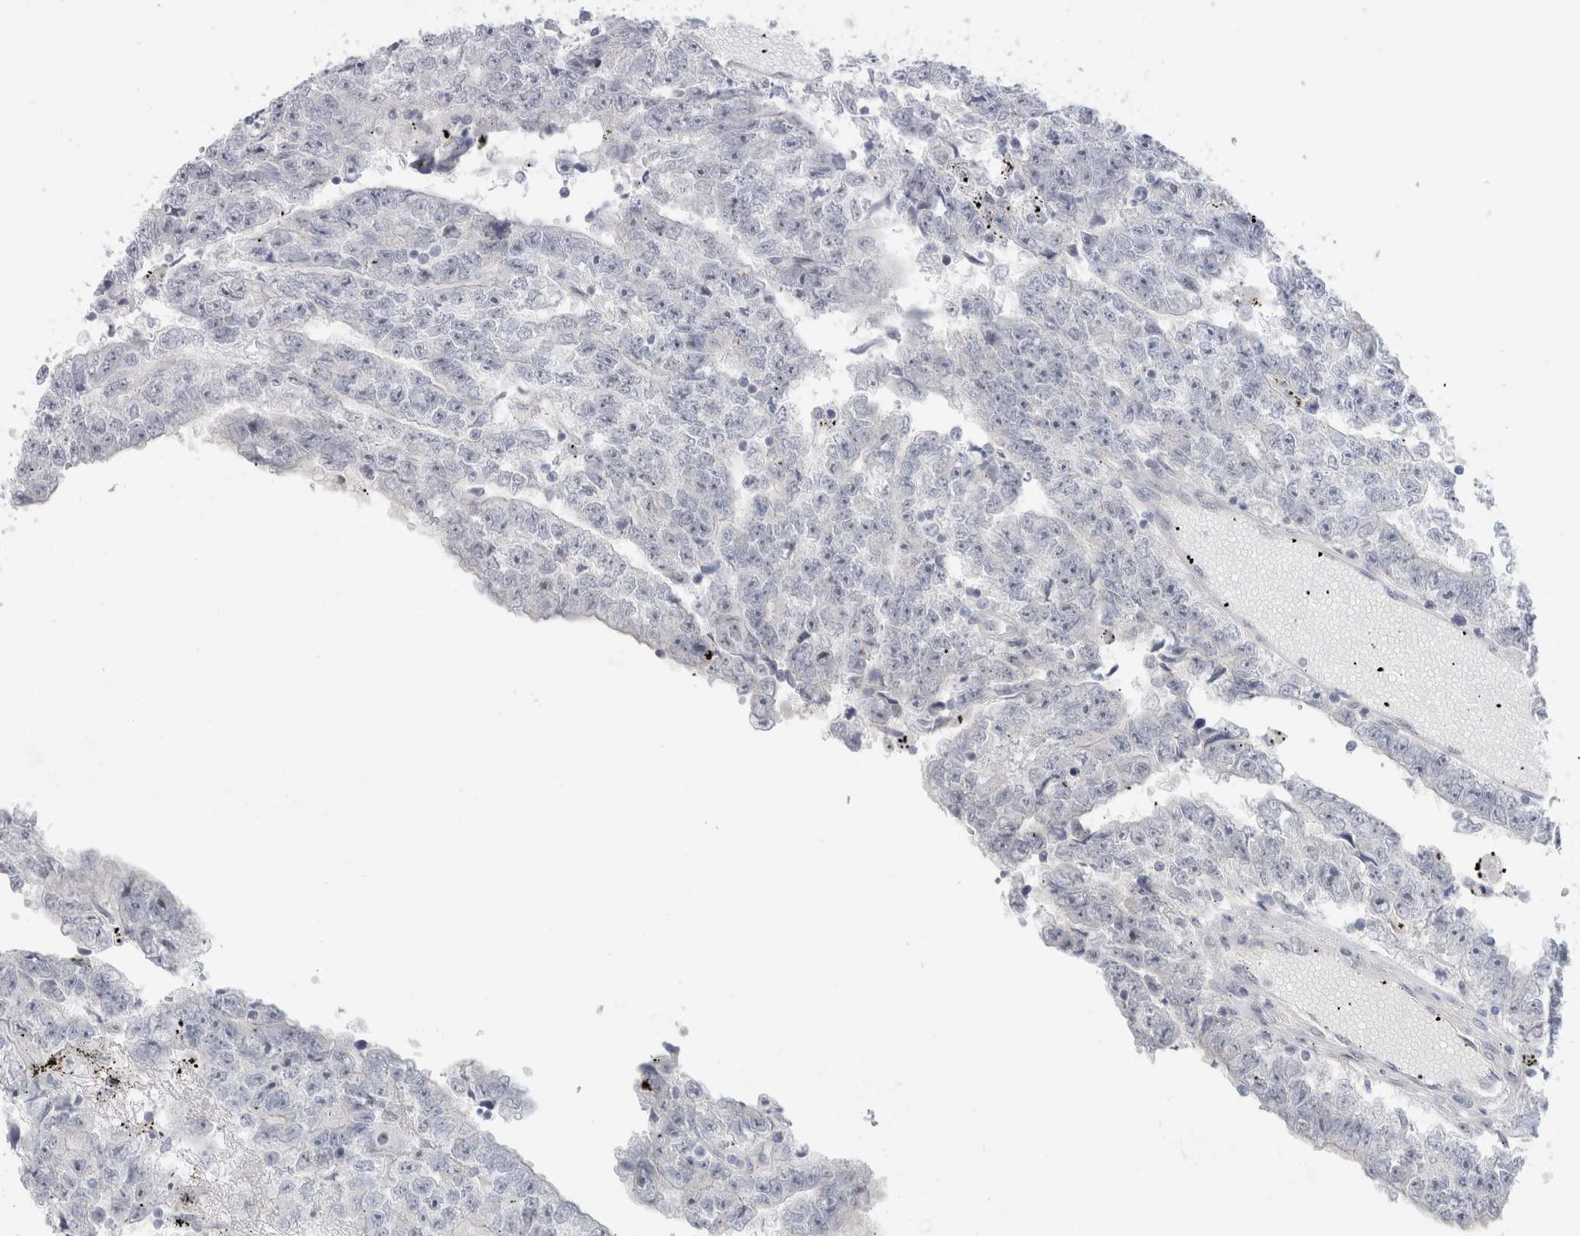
{"staining": {"intensity": "negative", "quantity": "none", "location": "none"}, "tissue": "testis cancer", "cell_type": "Tumor cells", "image_type": "cancer", "snomed": [{"axis": "morphology", "description": "Carcinoma, Embryonal, NOS"}, {"axis": "topography", "description": "Testis"}], "caption": "The immunohistochemistry image has no significant expression in tumor cells of testis embryonal carcinoma tissue. Nuclei are stained in blue.", "gene": "ANKMY1", "patient": {"sex": "male", "age": 25}}